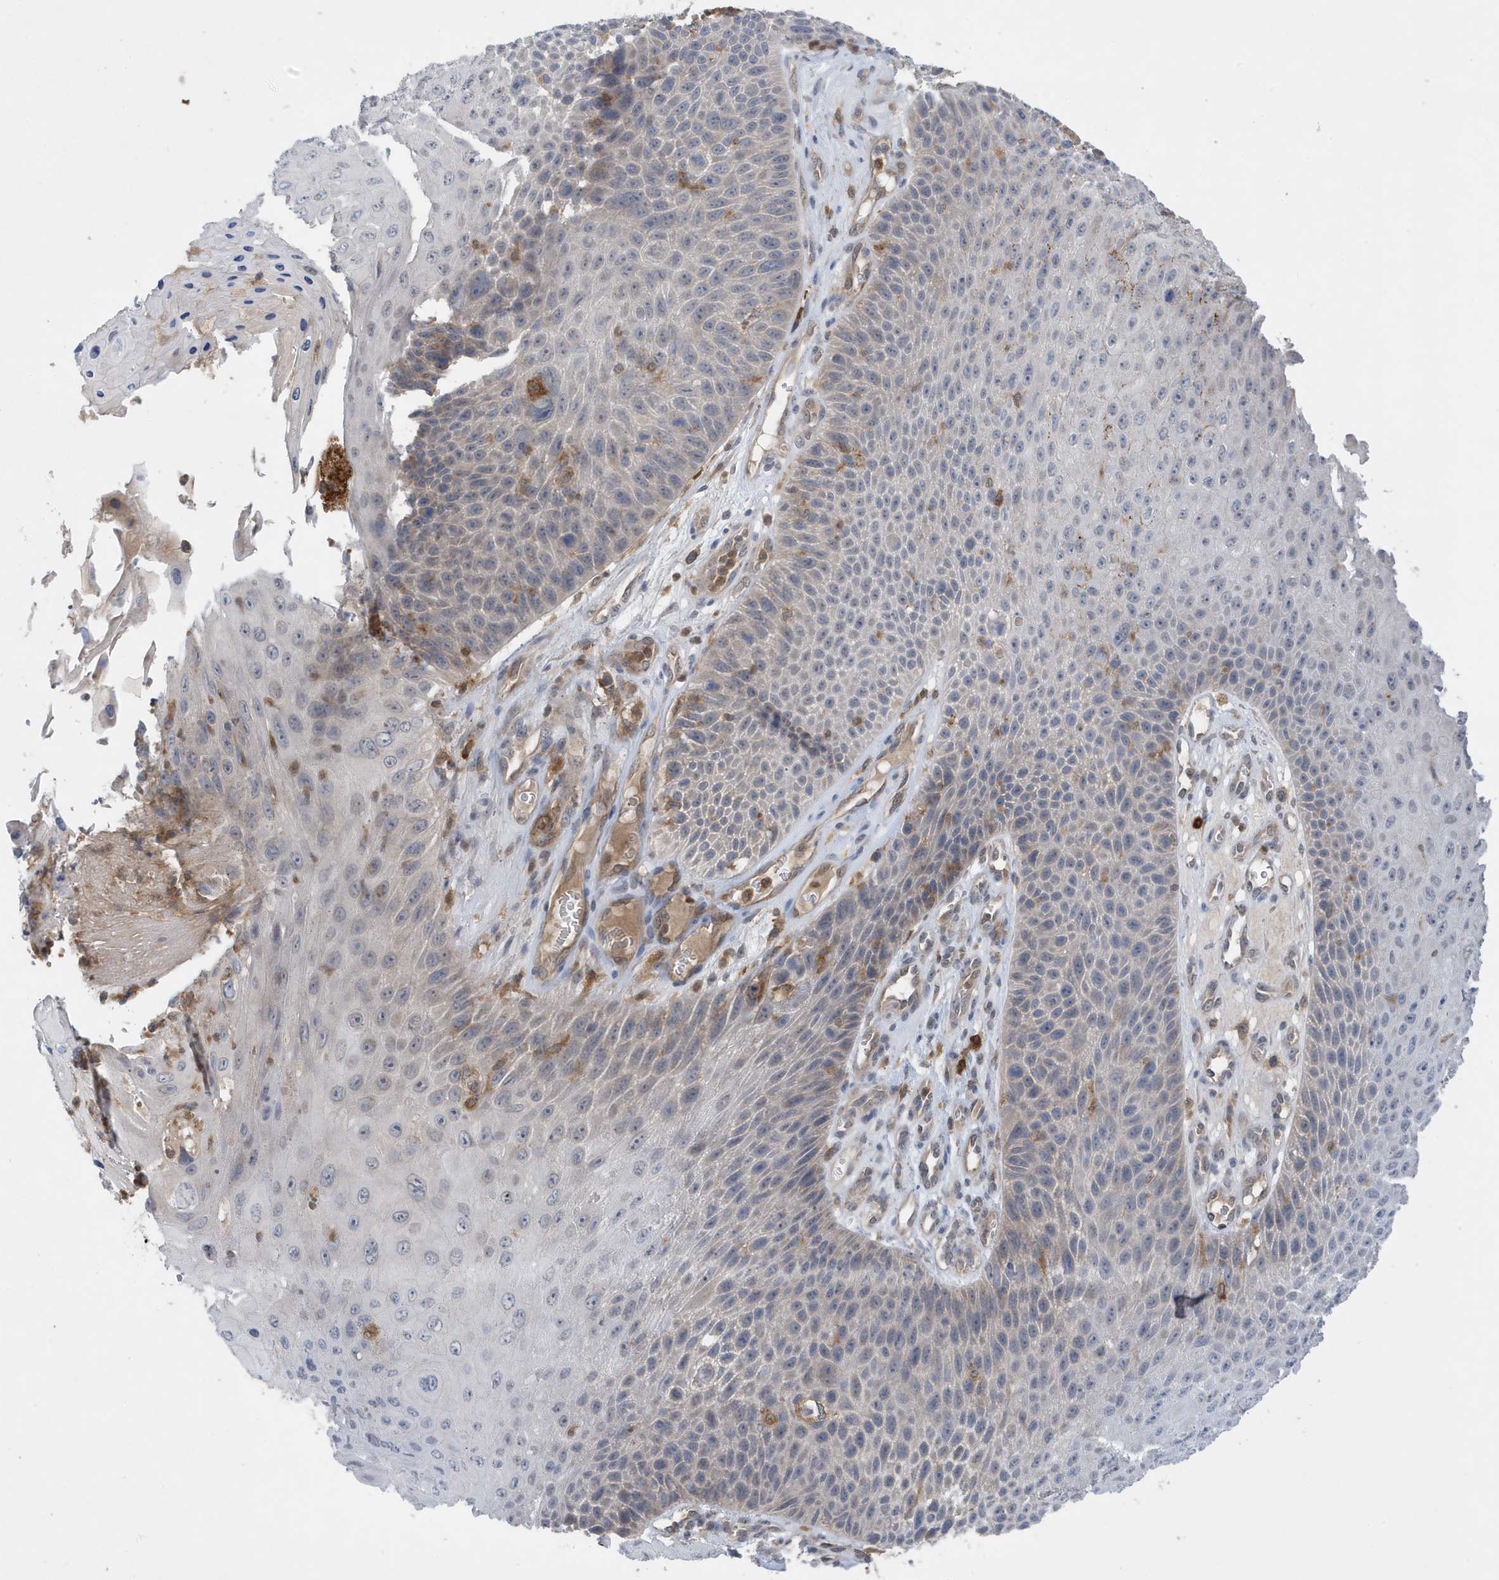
{"staining": {"intensity": "negative", "quantity": "none", "location": "none"}, "tissue": "skin cancer", "cell_type": "Tumor cells", "image_type": "cancer", "snomed": [{"axis": "morphology", "description": "Squamous cell carcinoma, NOS"}, {"axis": "topography", "description": "Skin"}], "caption": "Protein analysis of skin cancer demonstrates no significant expression in tumor cells. The staining is performed using DAB (3,3'-diaminobenzidine) brown chromogen with nuclei counter-stained in using hematoxylin.", "gene": "NSUN3", "patient": {"sex": "female", "age": 88}}